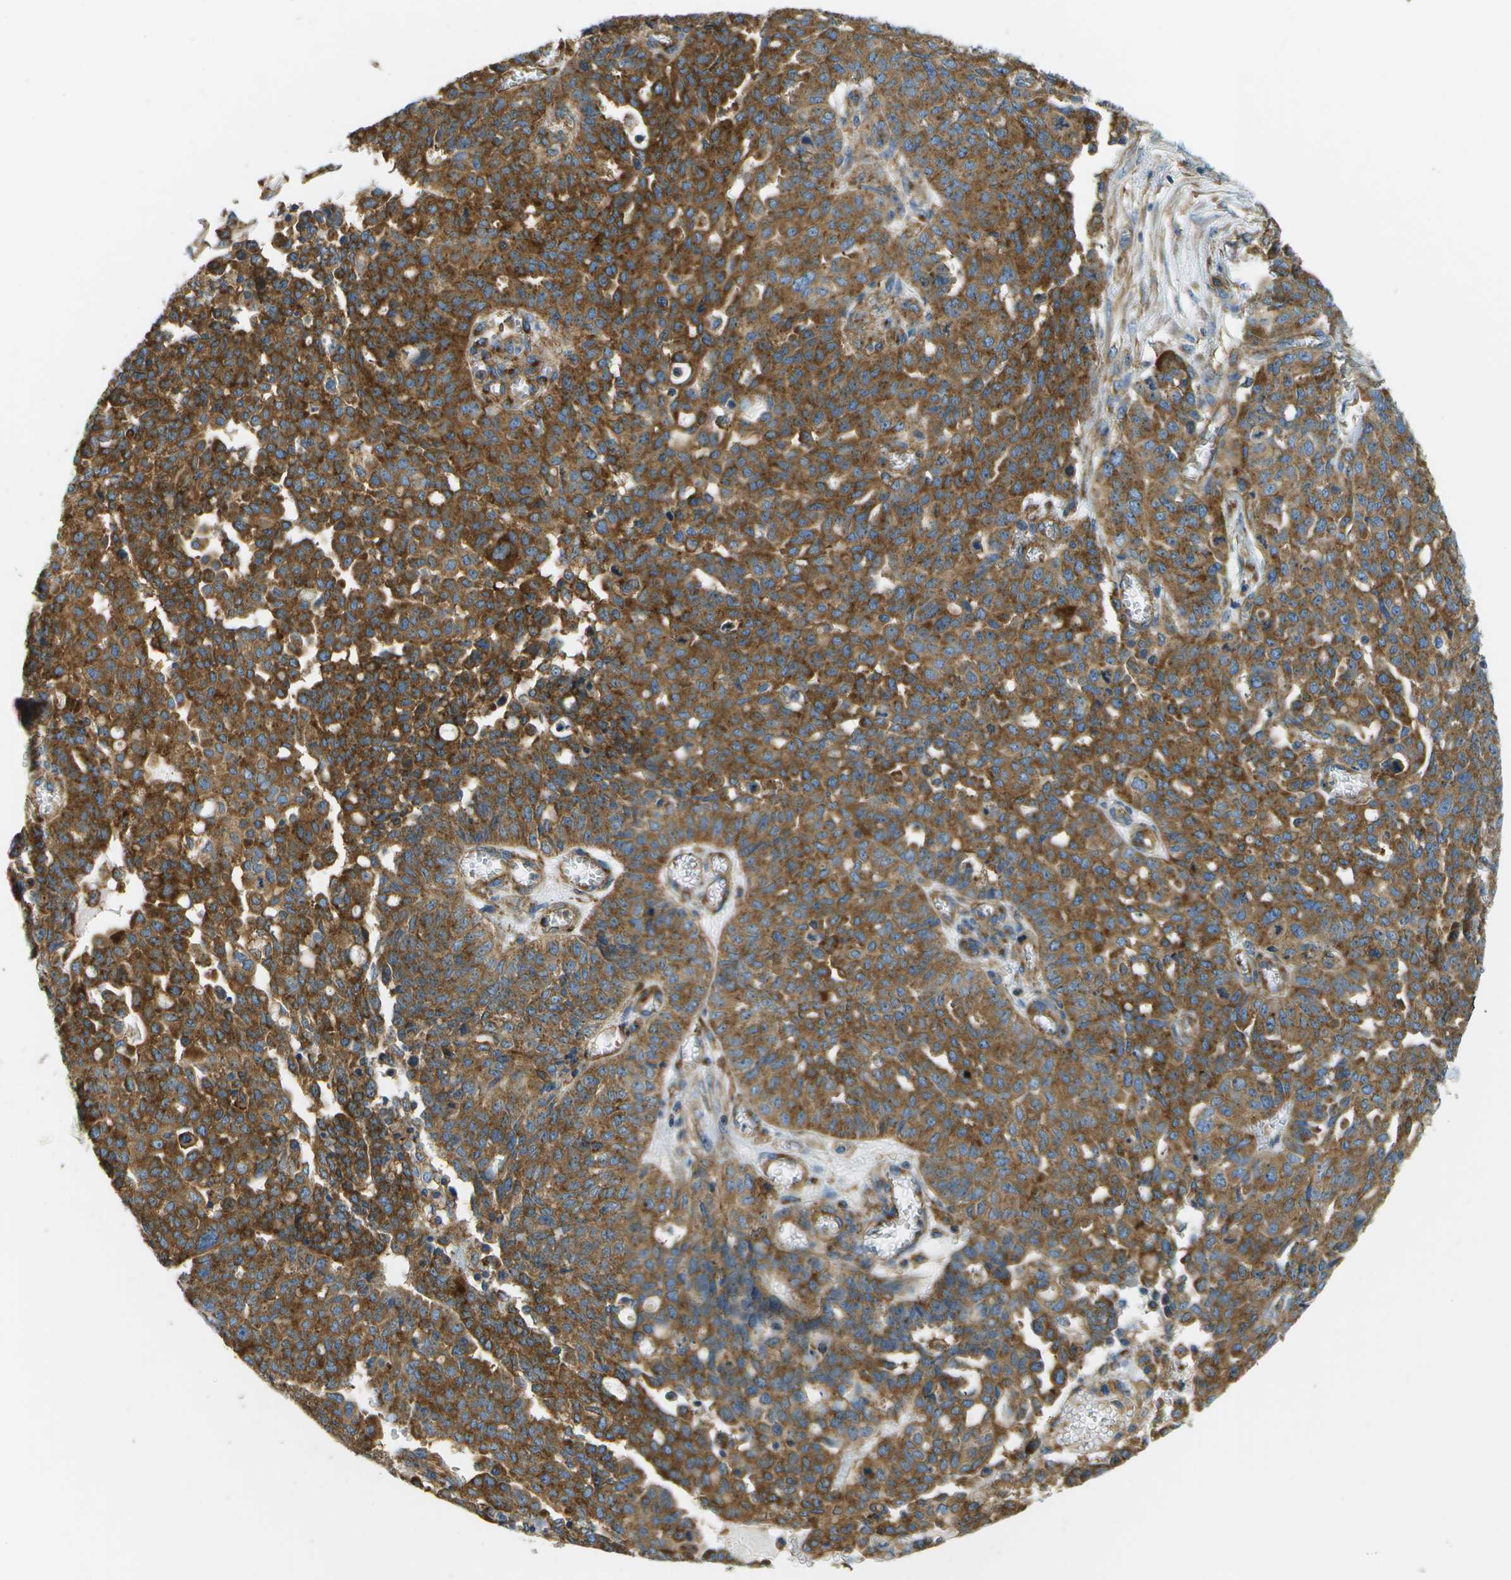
{"staining": {"intensity": "strong", "quantity": ">75%", "location": "cytoplasmic/membranous"}, "tissue": "ovarian cancer", "cell_type": "Tumor cells", "image_type": "cancer", "snomed": [{"axis": "morphology", "description": "Cystadenocarcinoma, serous, NOS"}, {"axis": "topography", "description": "Ovary"}], "caption": "Tumor cells display high levels of strong cytoplasmic/membranous expression in about >75% of cells in human ovarian serous cystadenocarcinoma.", "gene": "CLTC", "patient": {"sex": "female", "age": 56}}